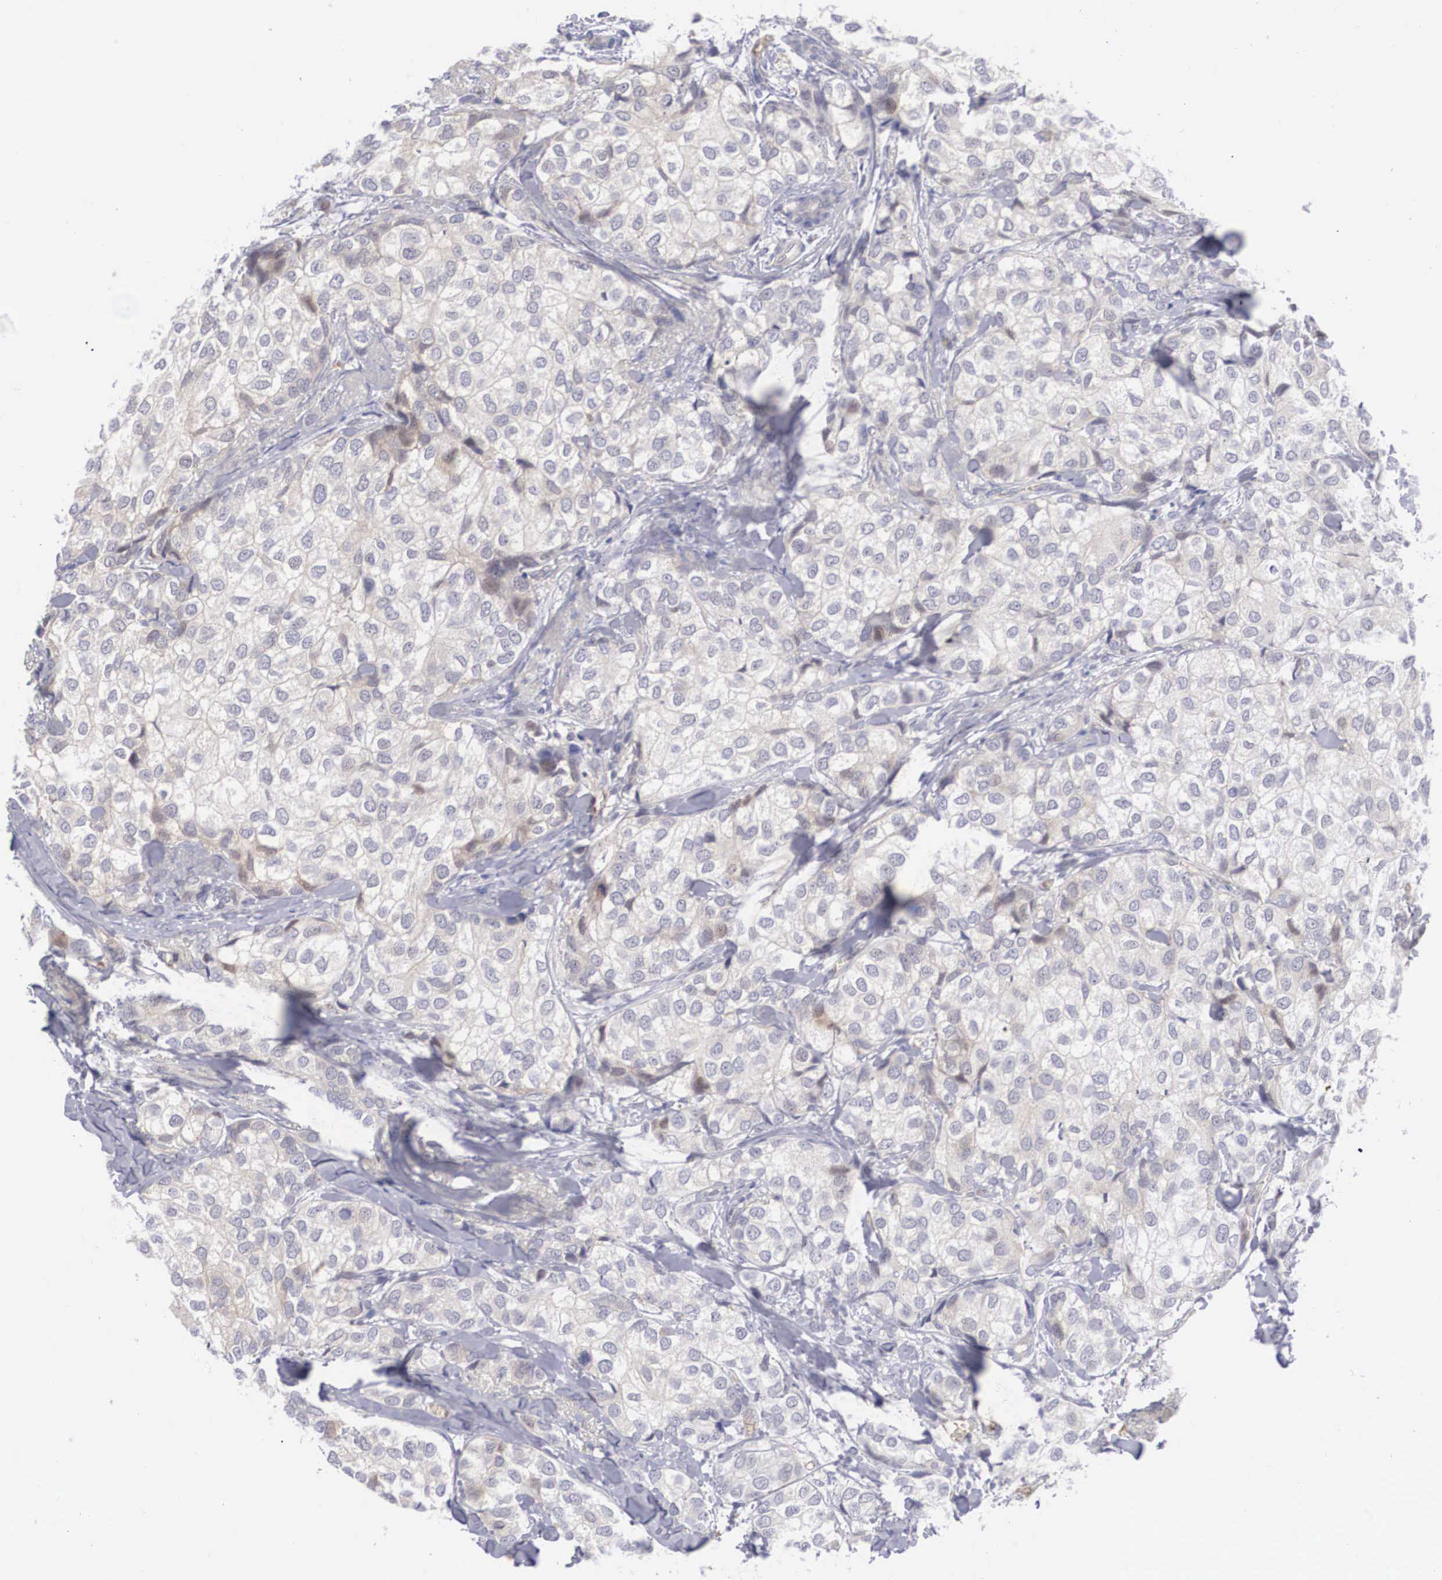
{"staining": {"intensity": "weak", "quantity": "<25%", "location": "cytoplasmic/membranous"}, "tissue": "breast cancer", "cell_type": "Tumor cells", "image_type": "cancer", "snomed": [{"axis": "morphology", "description": "Duct carcinoma"}, {"axis": "topography", "description": "Breast"}], "caption": "Immunohistochemistry (IHC) micrograph of human intraductal carcinoma (breast) stained for a protein (brown), which exhibits no staining in tumor cells.", "gene": "RBPJ", "patient": {"sex": "female", "age": 68}}